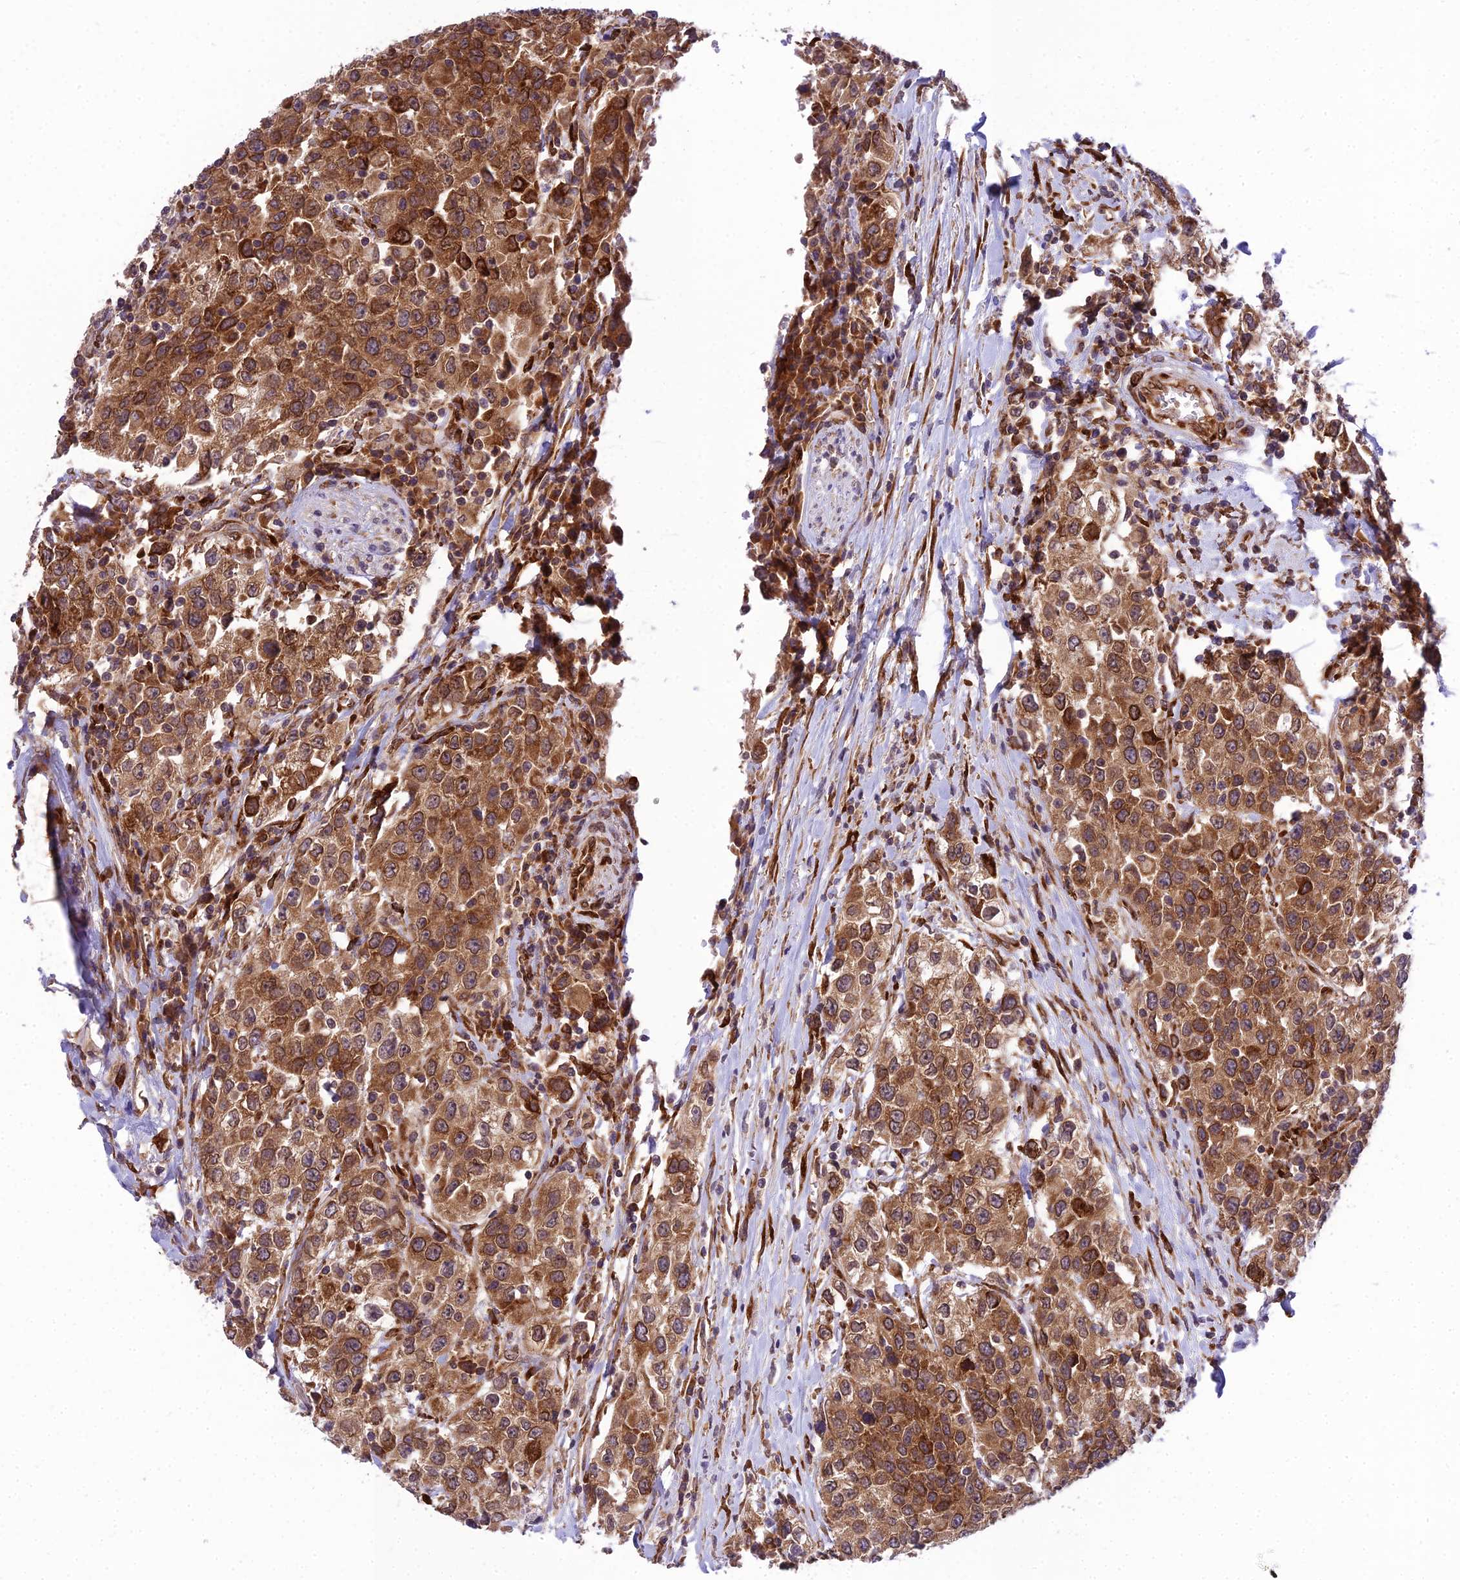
{"staining": {"intensity": "strong", "quantity": ">75%", "location": "cytoplasmic/membranous"}, "tissue": "urothelial cancer", "cell_type": "Tumor cells", "image_type": "cancer", "snomed": [{"axis": "morphology", "description": "Urothelial carcinoma, High grade"}, {"axis": "topography", "description": "Urinary bladder"}], "caption": "Protein expression analysis of urothelial cancer shows strong cytoplasmic/membranous positivity in about >75% of tumor cells. The protein is stained brown, and the nuclei are stained in blue (DAB (3,3'-diaminobenzidine) IHC with brightfield microscopy, high magnification).", "gene": "DHCR7", "patient": {"sex": "female", "age": 80}}